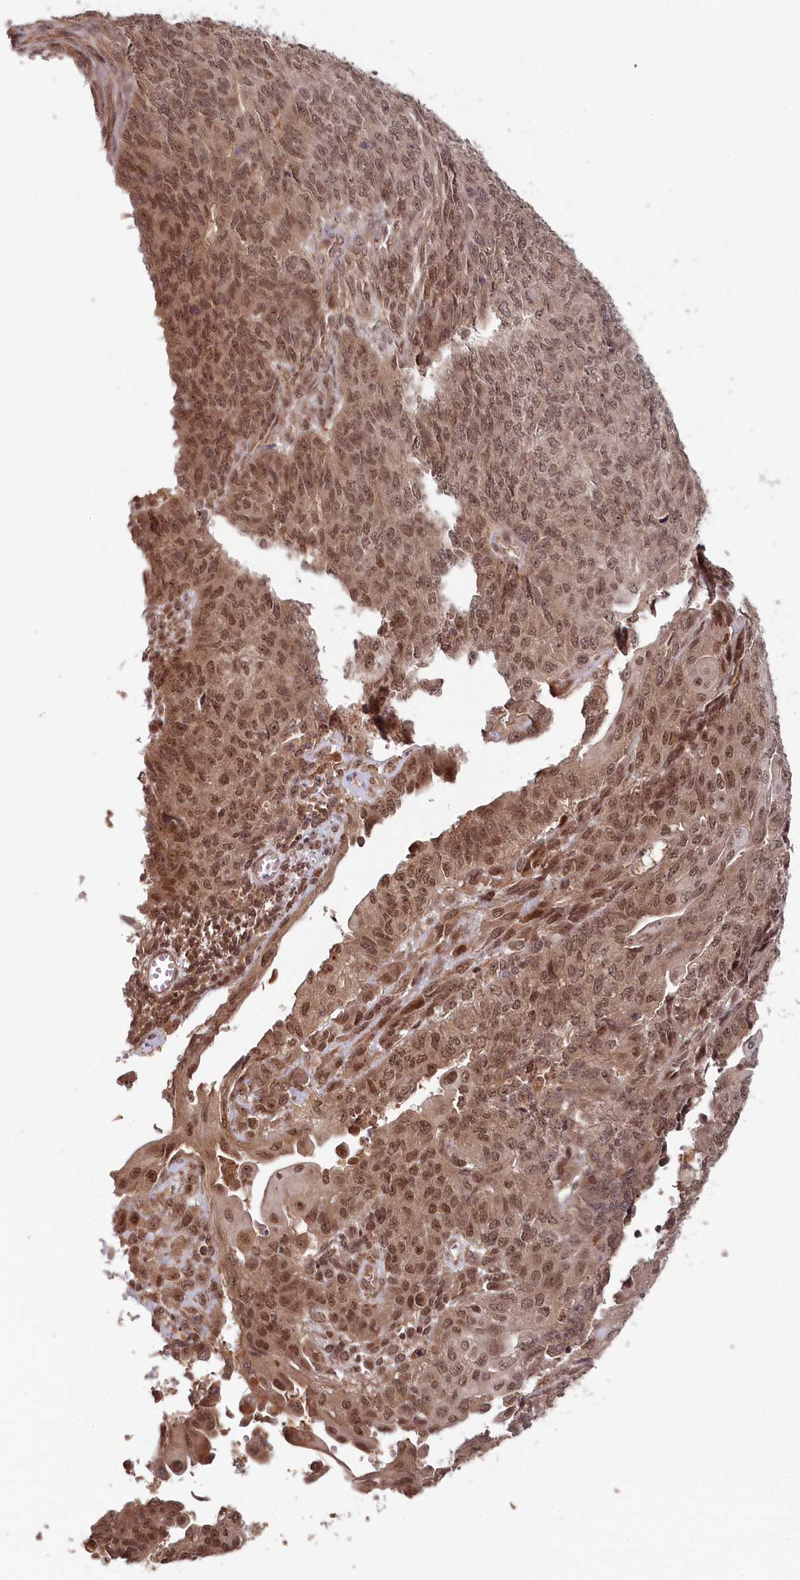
{"staining": {"intensity": "moderate", "quantity": ">75%", "location": "nuclear"}, "tissue": "endometrial cancer", "cell_type": "Tumor cells", "image_type": "cancer", "snomed": [{"axis": "morphology", "description": "Adenocarcinoma, NOS"}, {"axis": "topography", "description": "Endometrium"}], "caption": "High-magnification brightfield microscopy of endometrial cancer (adenocarcinoma) stained with DAB (brown) and counterstained with hematoxylin (blue). tumor cells exhibit moderate nuclear expression is identified in approximately>75% of cells.", "gene": "WAPL", "patient": {"sex": "female", "age": 32}}